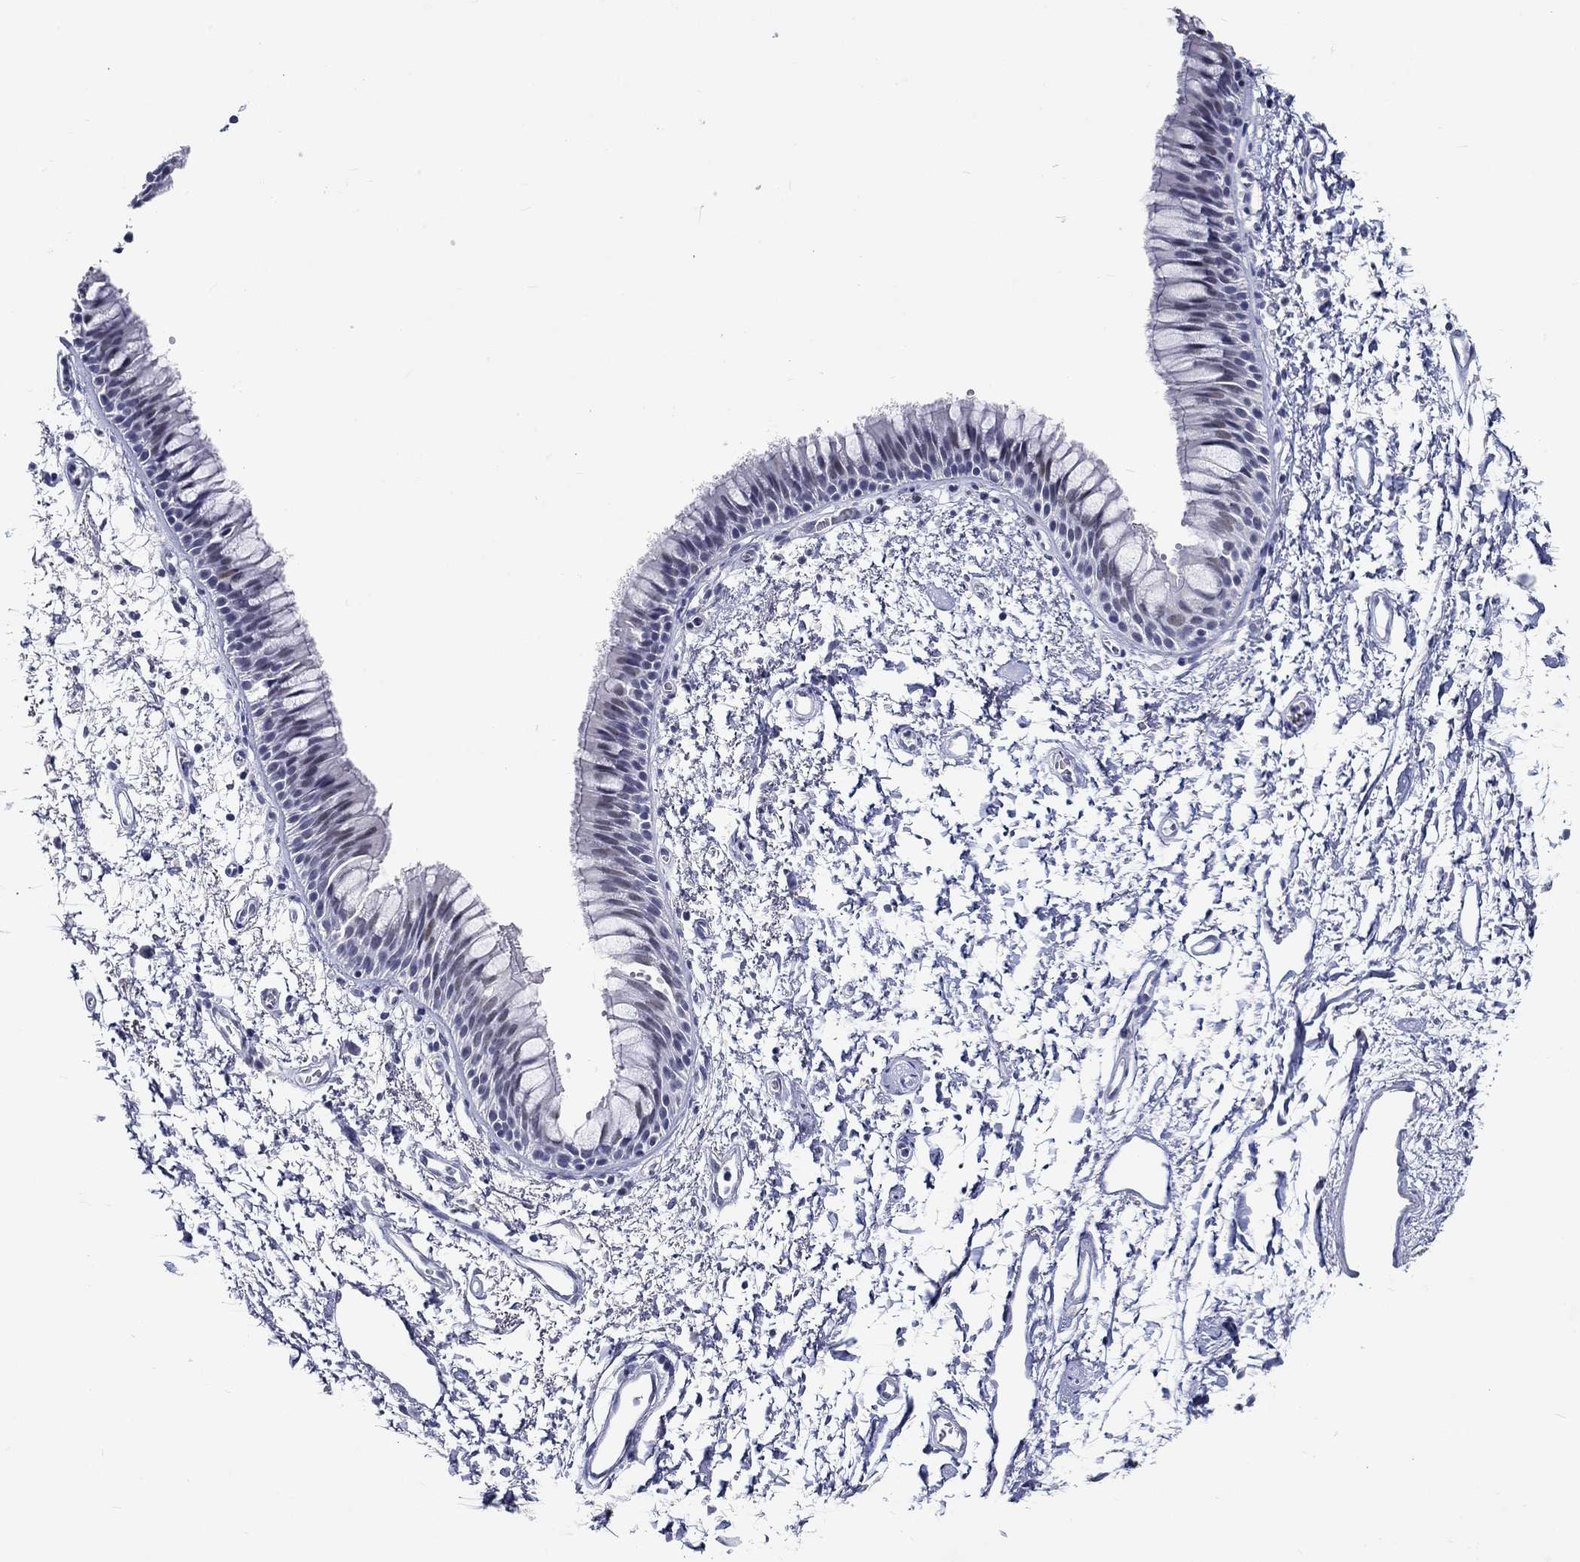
{"staining": {"intensity": "moderate", "quantity": "<25%", "location": "nuclear"}, "tissue": "bronchus", "cell_type": "Respiratory epithelial cells", "image_type": "normal", "snomed": [{"axis": "morphology", "description": "Normal tissue, NOS"}, {"axis": "topography", "description": "Cartilage tissue"}, {"axis": "topography", "description": "Bronchus"}], "caption": "An immunohistochemistry (IHC) histopathology image of benign tissue is shown. Protein staining in brown labels moderate nuclear positivity in bronchus within respiratory epithelial cells. (Stains: DAB (3,3'-diaminobenzidine) in brown, nuclei in blue, Microscopy: brightfield microscopy at high magnification).", "gene": "GRIN1", "patient": {"sex": "male", "age": 66}}